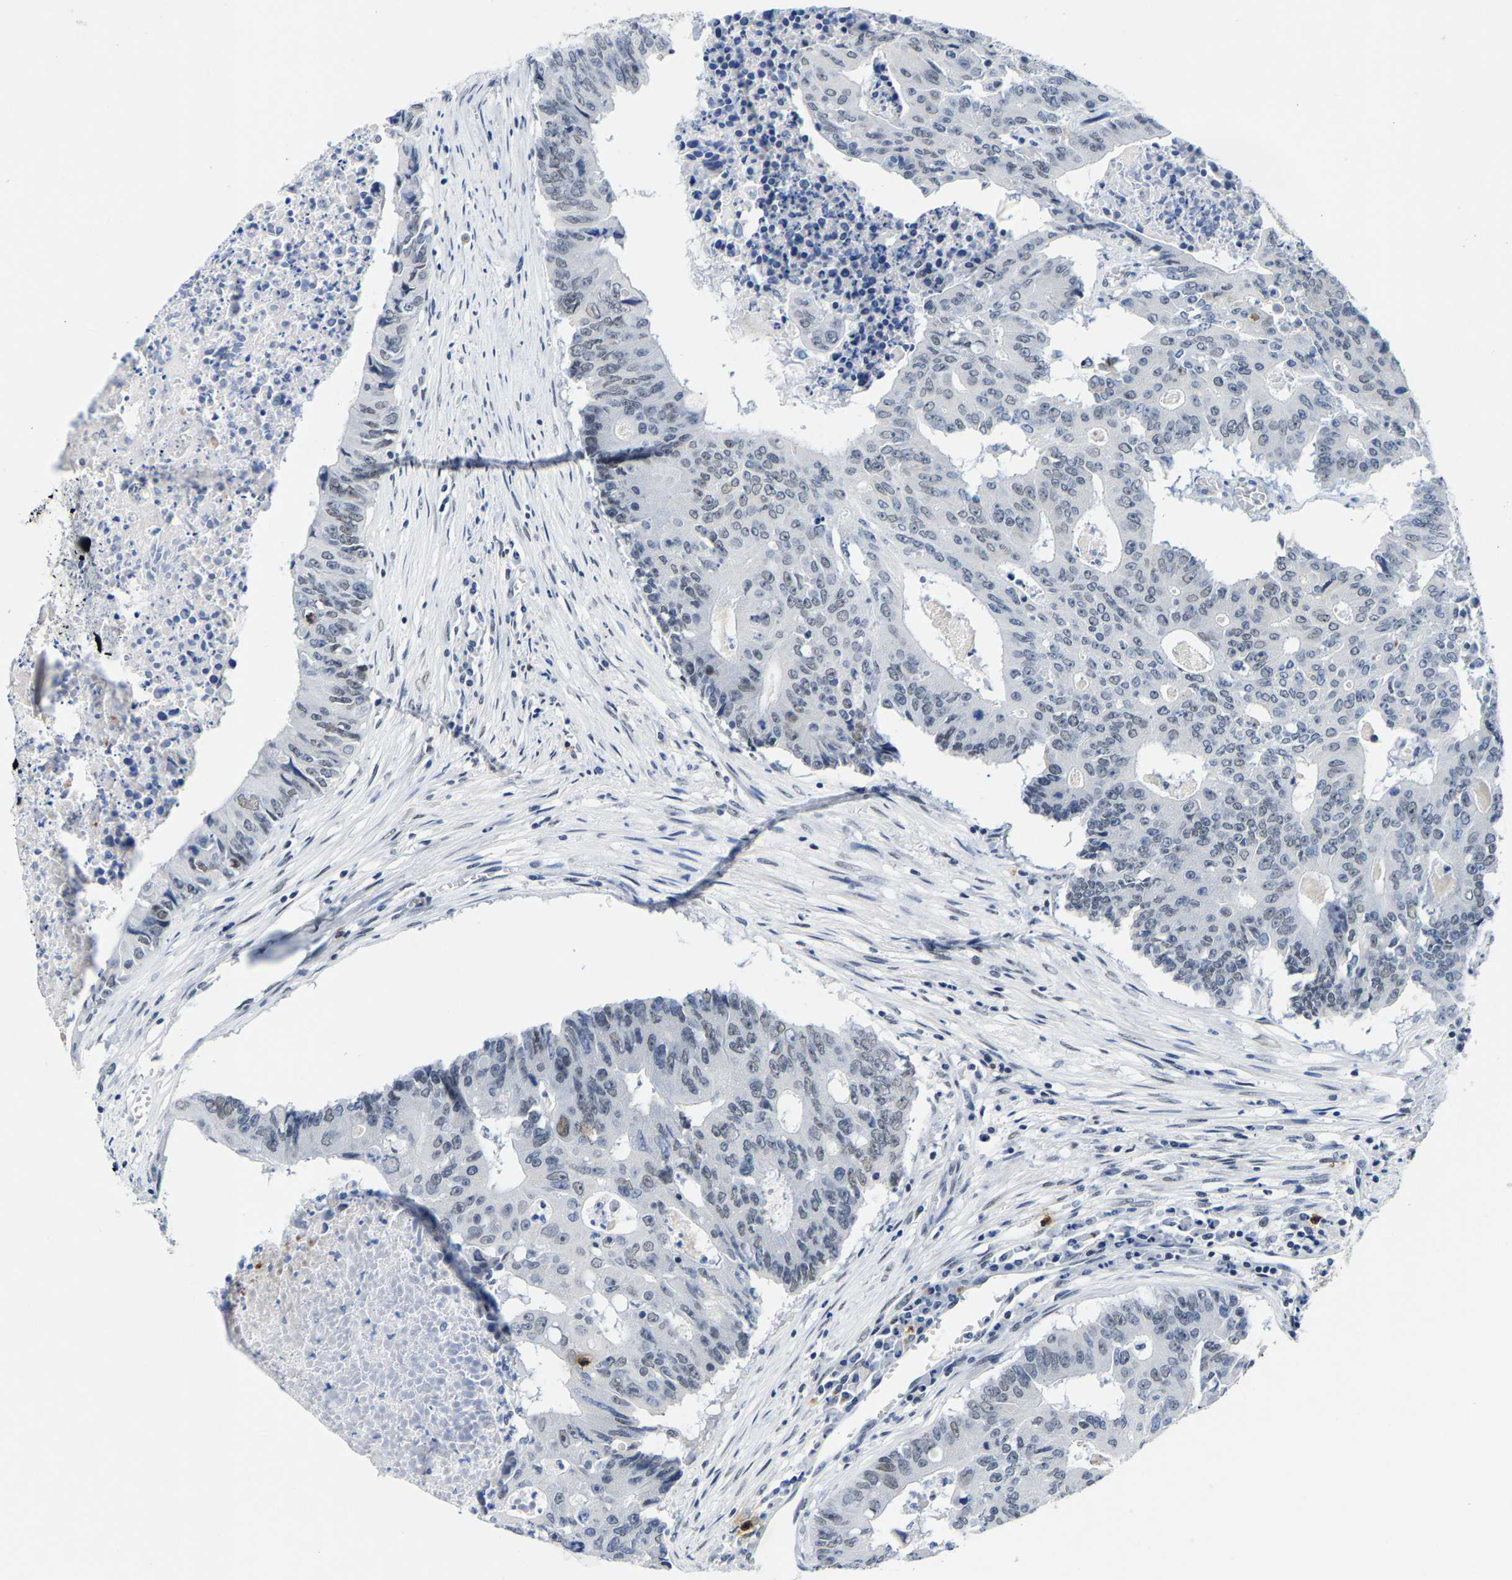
{"staining": {"intensity": "negative", "quantity": "none", "location": "none"}, "tissue": "colorectal cancer", "cell_type": "Tumor cells", "image_type": "cancer", "snomed": [{"axis": "morphology", "description": "Adenocarcinoma, NOS"}, {"axis": "topography", "description": "Colon"}], "caption": "Tumor cells are negative for brown protein staining in colorectal adenocarcinoma. (IHC, brightfield microscopy, high magnification).", "gene": "SETD1B", "patient": {"sex": "male", "age": 87}}